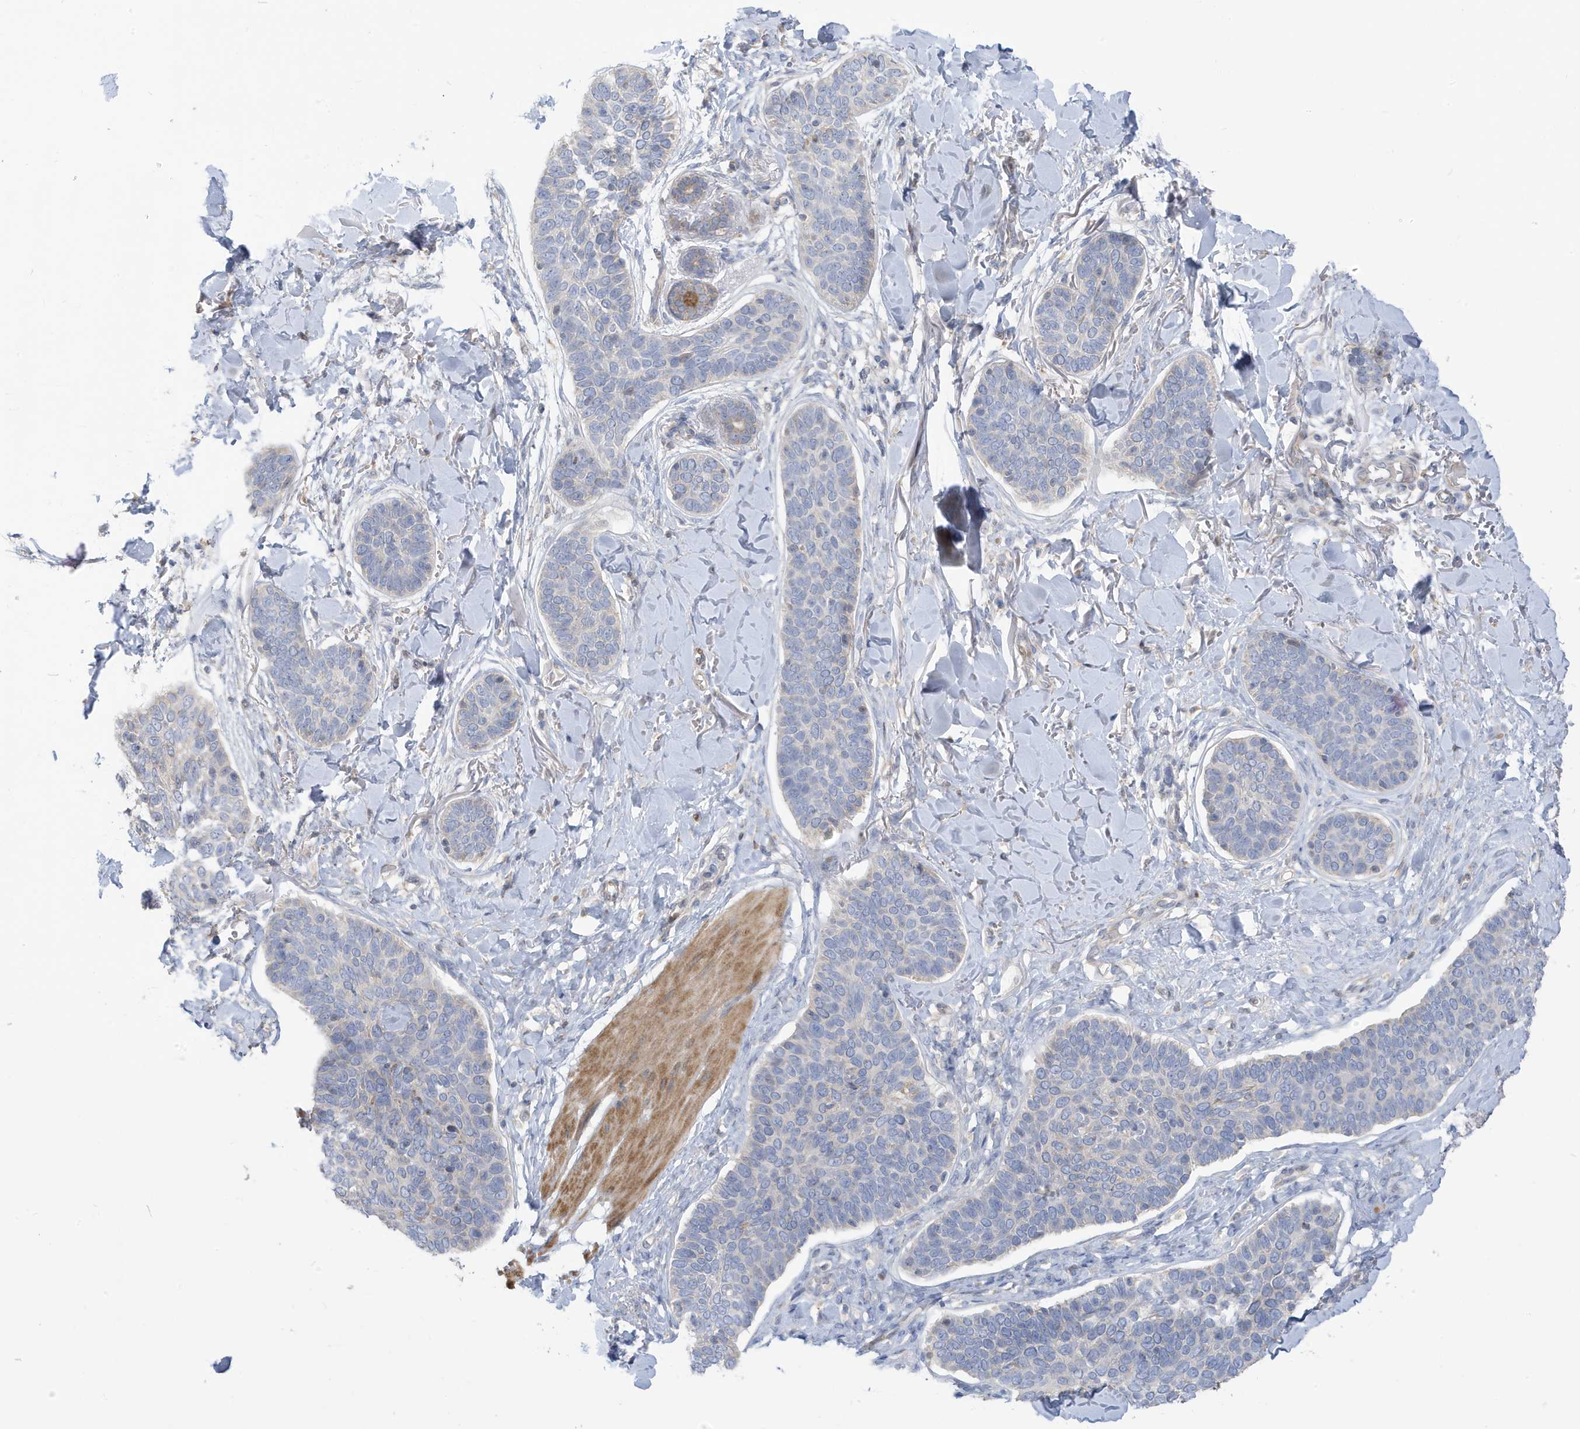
{"staining": {"intensity": "negative", "quantity": "none", "location": "none"}, "tissue": "skin cancer", "cell_type": "Tumor cells", "image_type": "cancer", "snomed": [{"axis": "morphology", "description": "Basal cell carcinoma"}, {"axis": "topography", "description": "Skin"}], "caption": "A high-resolution photomicrograph shows immunohistochemistry (IHC) staining of basal cell carcinoma (skin), which demonstrates no significant positivity in tumor cells.", "gene": "ATP13A5", "patient": {"sex": "male", "age": 85}}